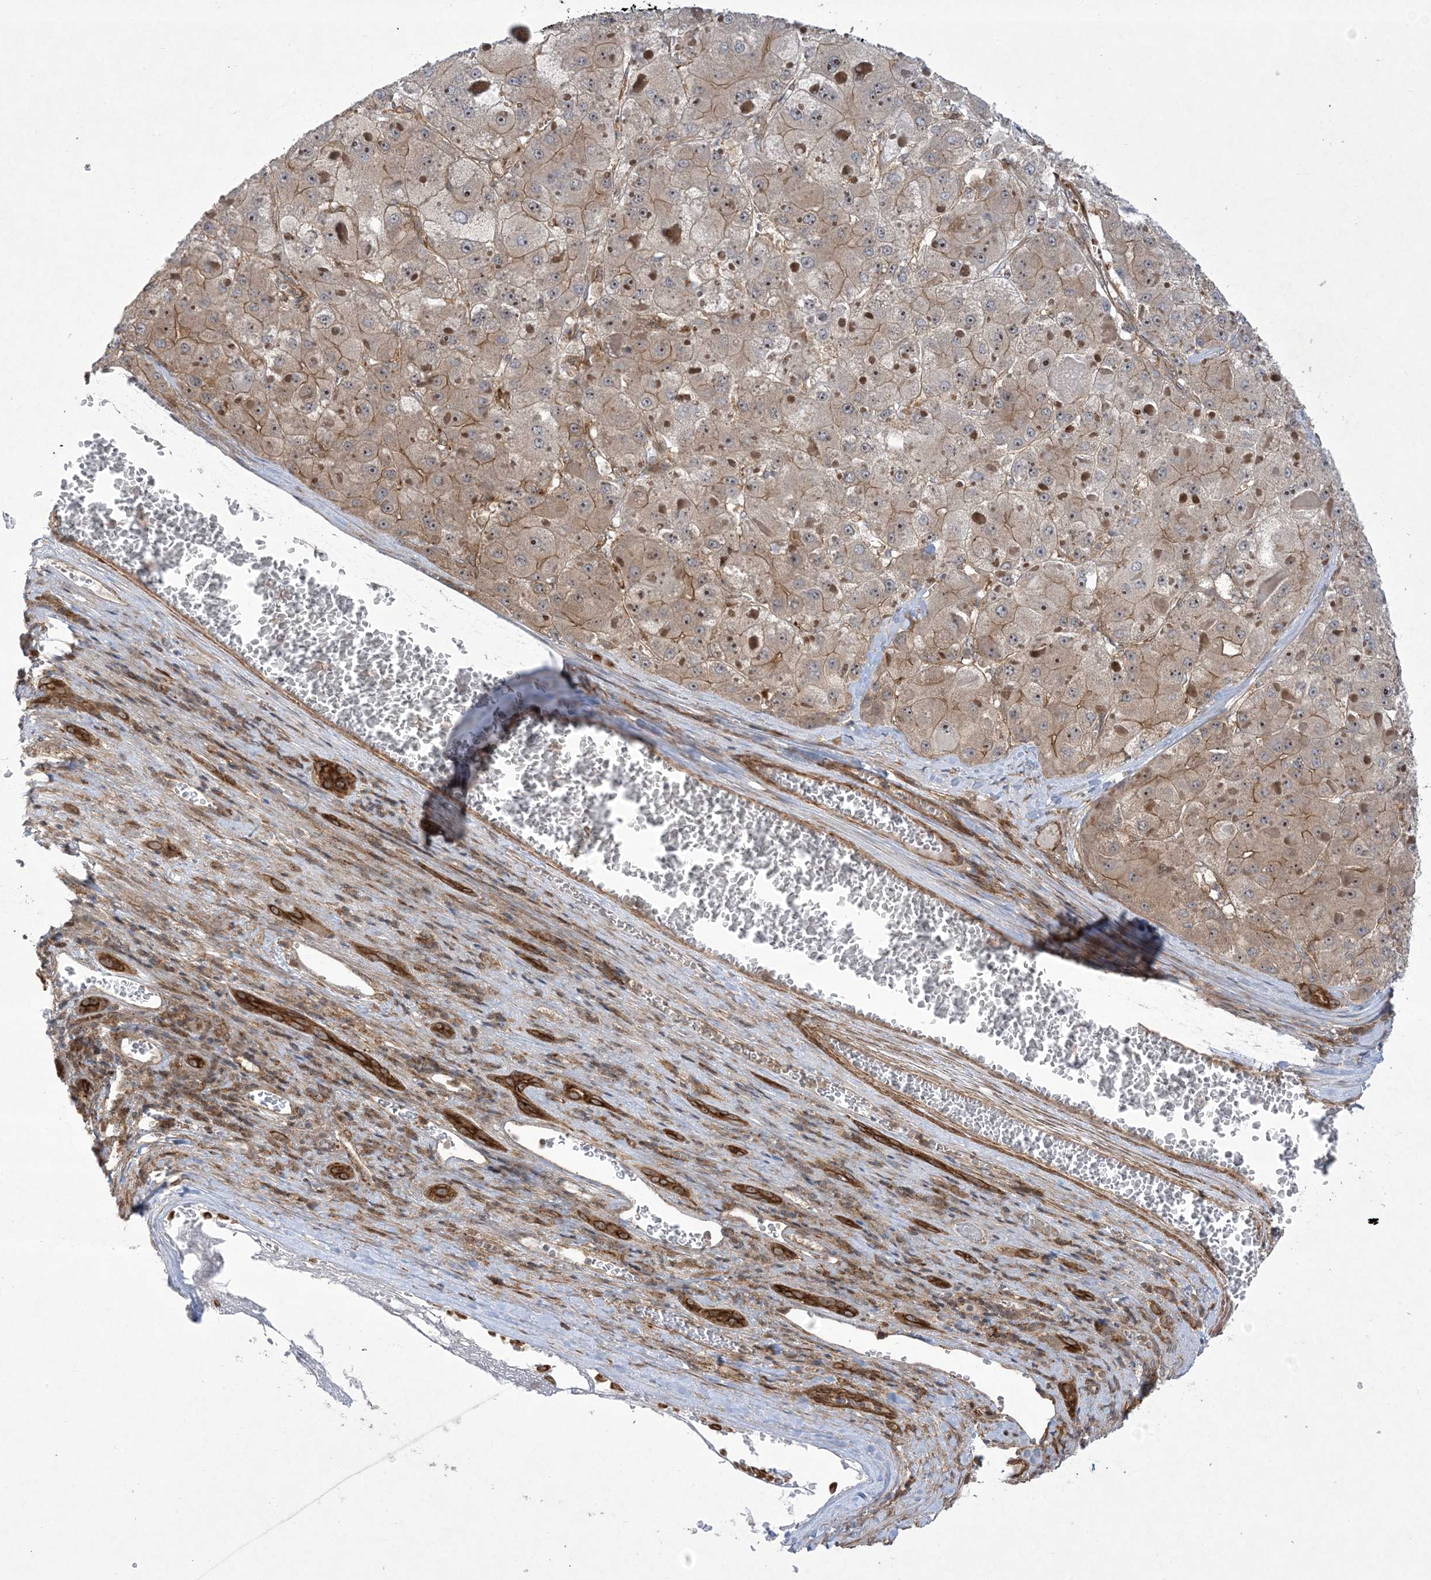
{"staining": {"intensity": "moderate", "quantity": ">75%", "location": "cytoplasmic/membranous,nuclear"}, "tissue": "liver cancer", "cell_type": "Tumor cells", "image_type": "cancer", "snomed": [{"axis": "morphology", "description": "Carcinoma, Hepatocellular, NOS"}, {"axis": "topography", "description": "Liver"}], "caption": "A high-resolution photomicrograph shows IHC staining of liver cancer (hepatocellular carcinoma), which exhibits moderate cytoplasmic/membranous and nuclear staining in about >75% of tumor cells. Nuclei are stained in blue.", "gene": "SOGA3", "patient": {"sex": "female", "age": 73}}